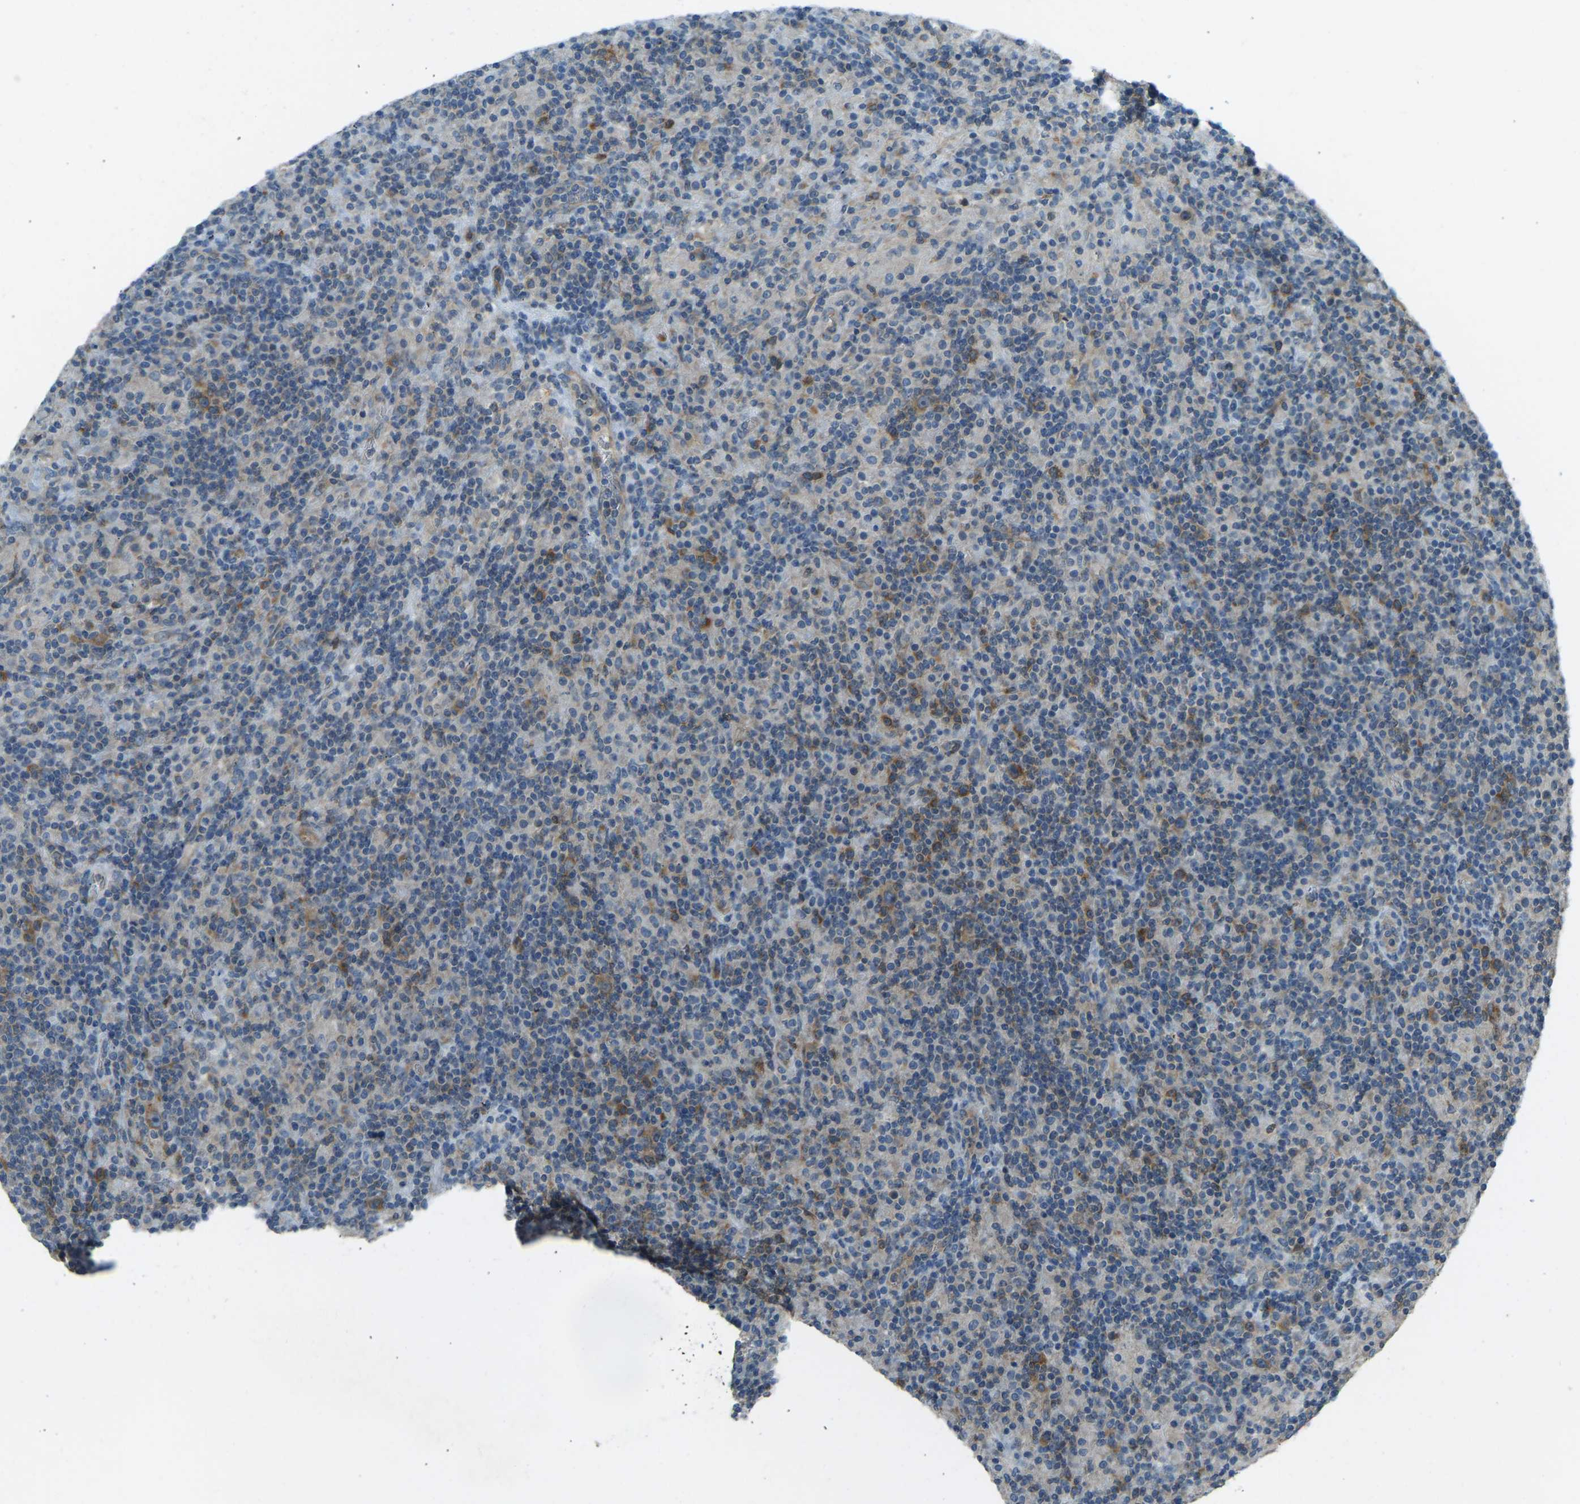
{"staining": {"intensity": "moderate", "quantity": ">75%", "location": "cytoplasmic/membranous"}, "tissue": "lymphoma", "cell_type": "Tumor cells", "image_type": "cancer", "snomed": [{"axis": "morphology", "description": "Hodgkin's disease, NOS"}, {"axis": "topography", "description": "Lymph node"}], "caption": "Immunohistochemistry of Hodgkin's disease demonstrates medium levels of moderate cytoplasmic/membranous expression in approximately >75% of tumor cells. (DAB IHC with brightfield microscopy, high magnification).", "gene": "STAU2", "patient": {"sex": "male", "age": 70}}